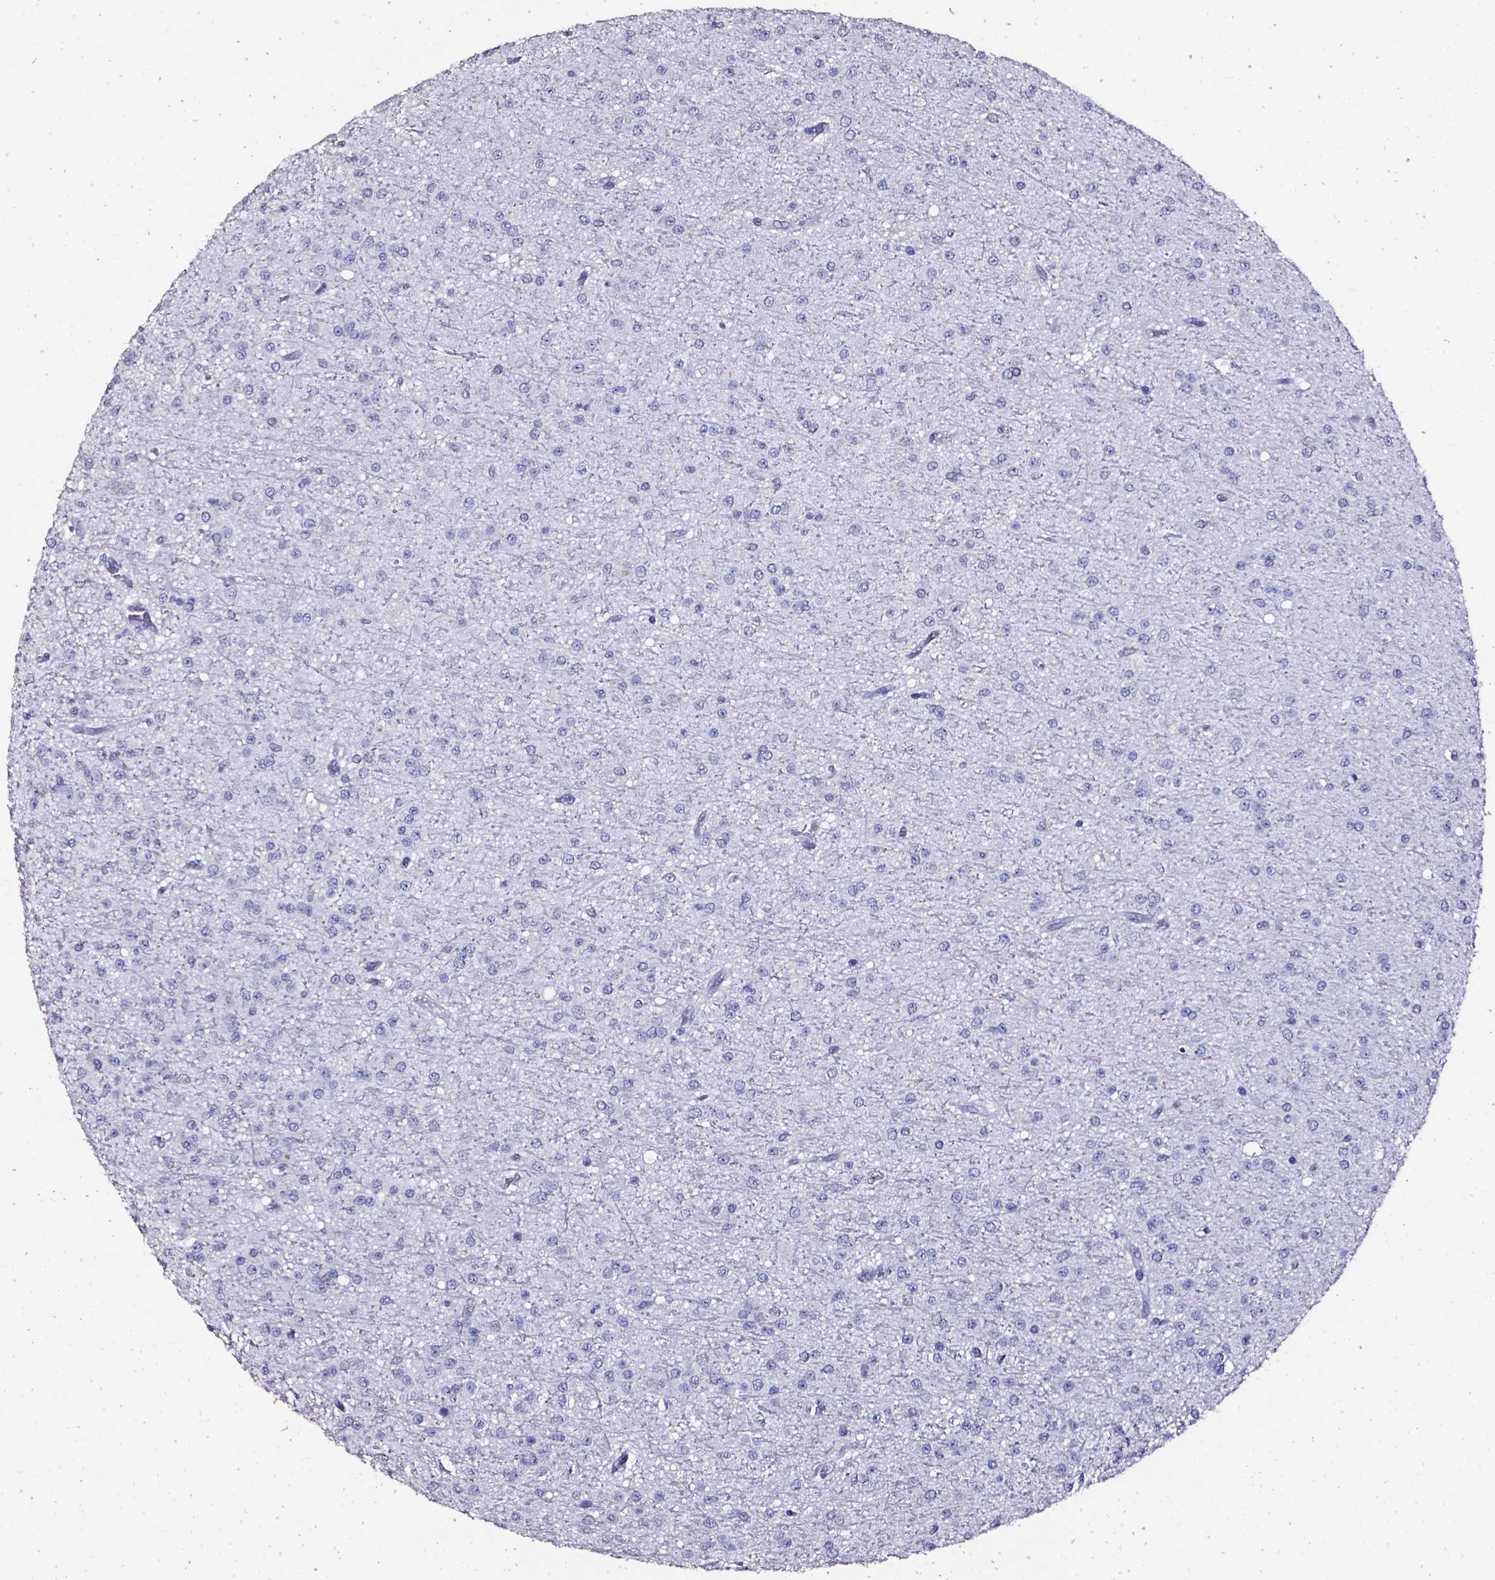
{"staining": {"intensity": "negative", "quantity": "none", "location": "none"}, "tissue": "glioma", "cell_type": "Tumor cells", "image_type": "cancer", "snomed": [{"axis": "morphology", "description": "Glioma, malignant, Low grade"}, {"axis": "topography", "description": "Brain"}], "caption": "Protein analysis of glioma displays no significant staining in tumor cells. (Brightfield microscopy of DAB immunohistochemistry at high magnification).", "gene": "AKR1B10", "patient": {"sex": "male", "age": 27}}